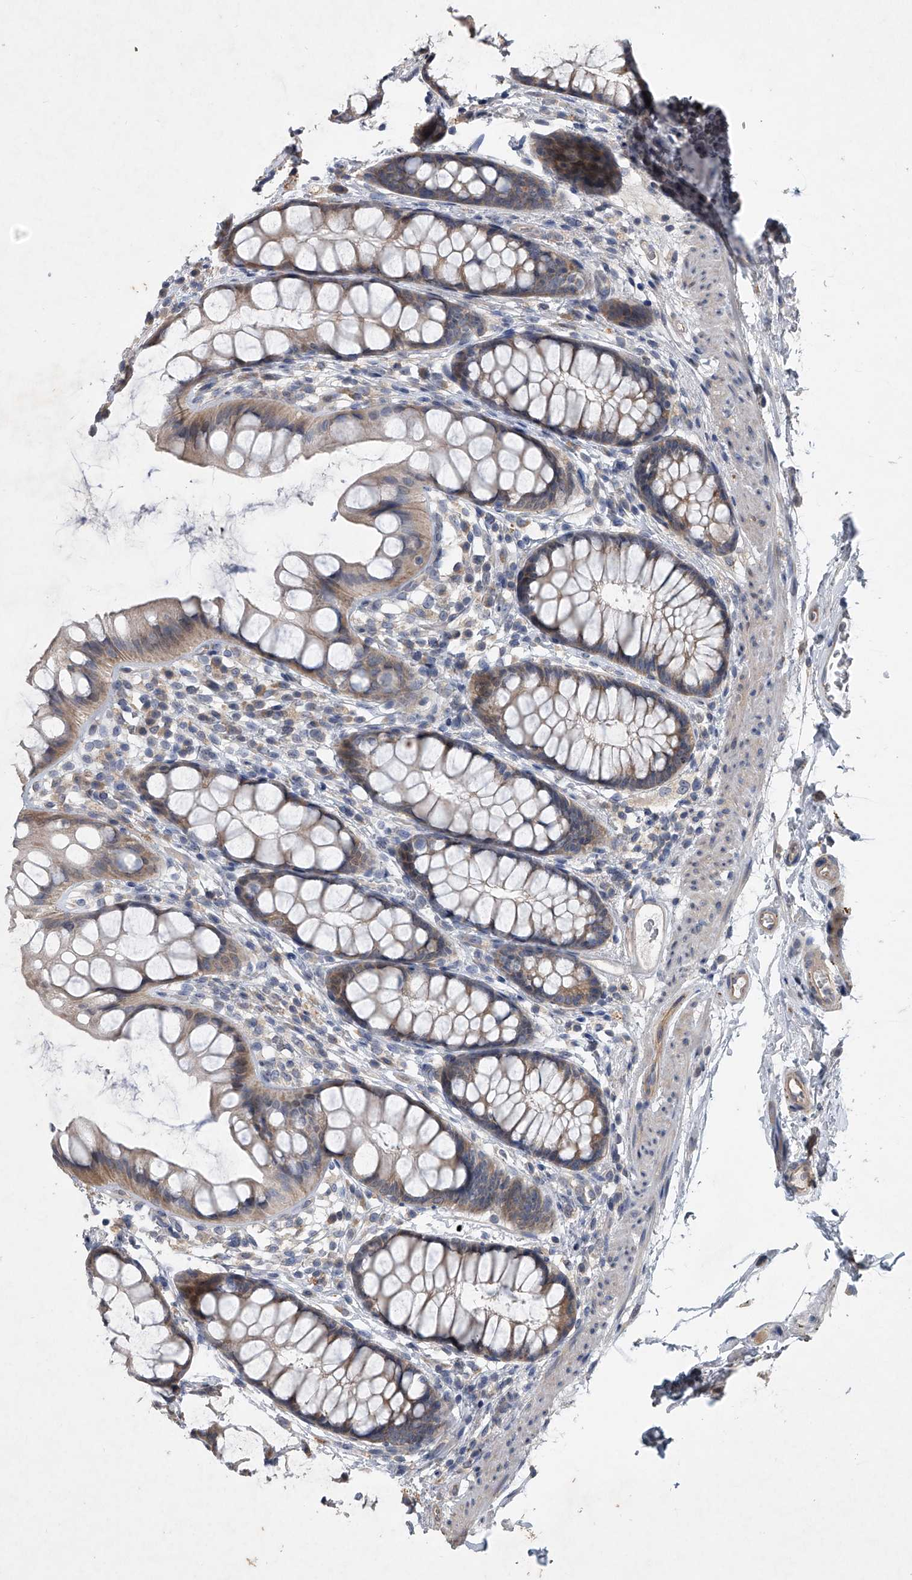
{"staining": {"intensity": "moderate", "quantity": ">75%", "location": "cytoplasmic/membranous"}, "tissue": "rectum", "cell_type": "Glandular cells", "image_type": "normal", "snomed": [{"axis": "morphology", "description": "Normal tissue, NOS"}, {"axis": "topography", "description": "Rectum"}], "caption": "Protein expression analysis of normal rectum shows moderate cytoplasmic/membranous expression in approximately >75% of glandular cells.", "gene": "DOCK9", "patient": {"sex": "female", "age": 65}}